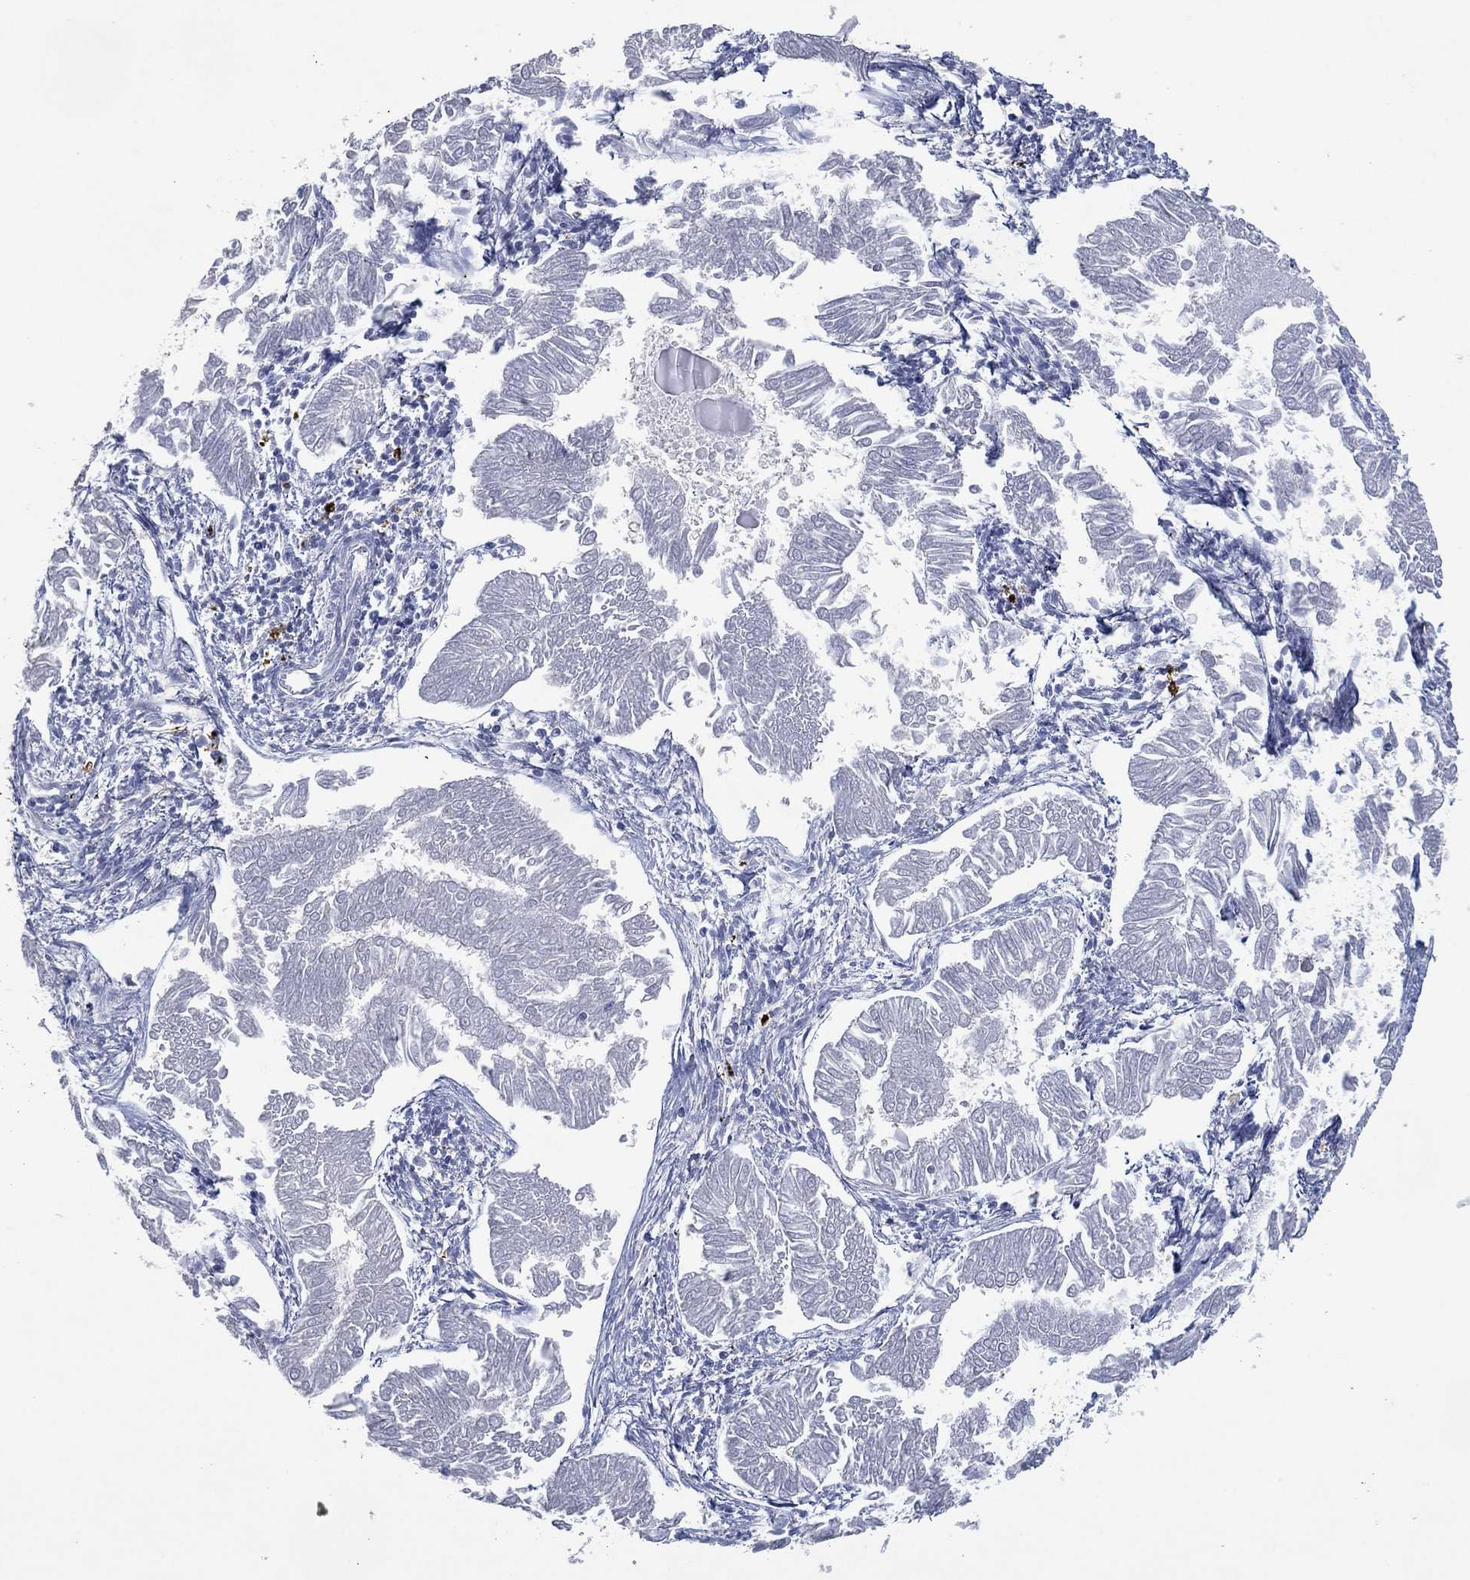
{"staining": {"intensity": "negative", "quantity": "none", "location": "none"}, "tissue": "endometrial cancer", "cell_type": "Tumor cells", "image_type": "cancer", "snomed": [{"axis": "morphology", "description": "Adenocarcinoma, NOS"}, {"axis": "topography", "description": "Endometrium"}], "caption": "High magnification brightfield microscopy of adenocarcinoma (endometrial) stained with DAB (3,3'-diaminobenzidine) (brown) and counterstained with hematoxylin (blue): tumor cells show no significant staining.", "gene": "FSCN2", "patient": {"sex": "female", "age": 53}}